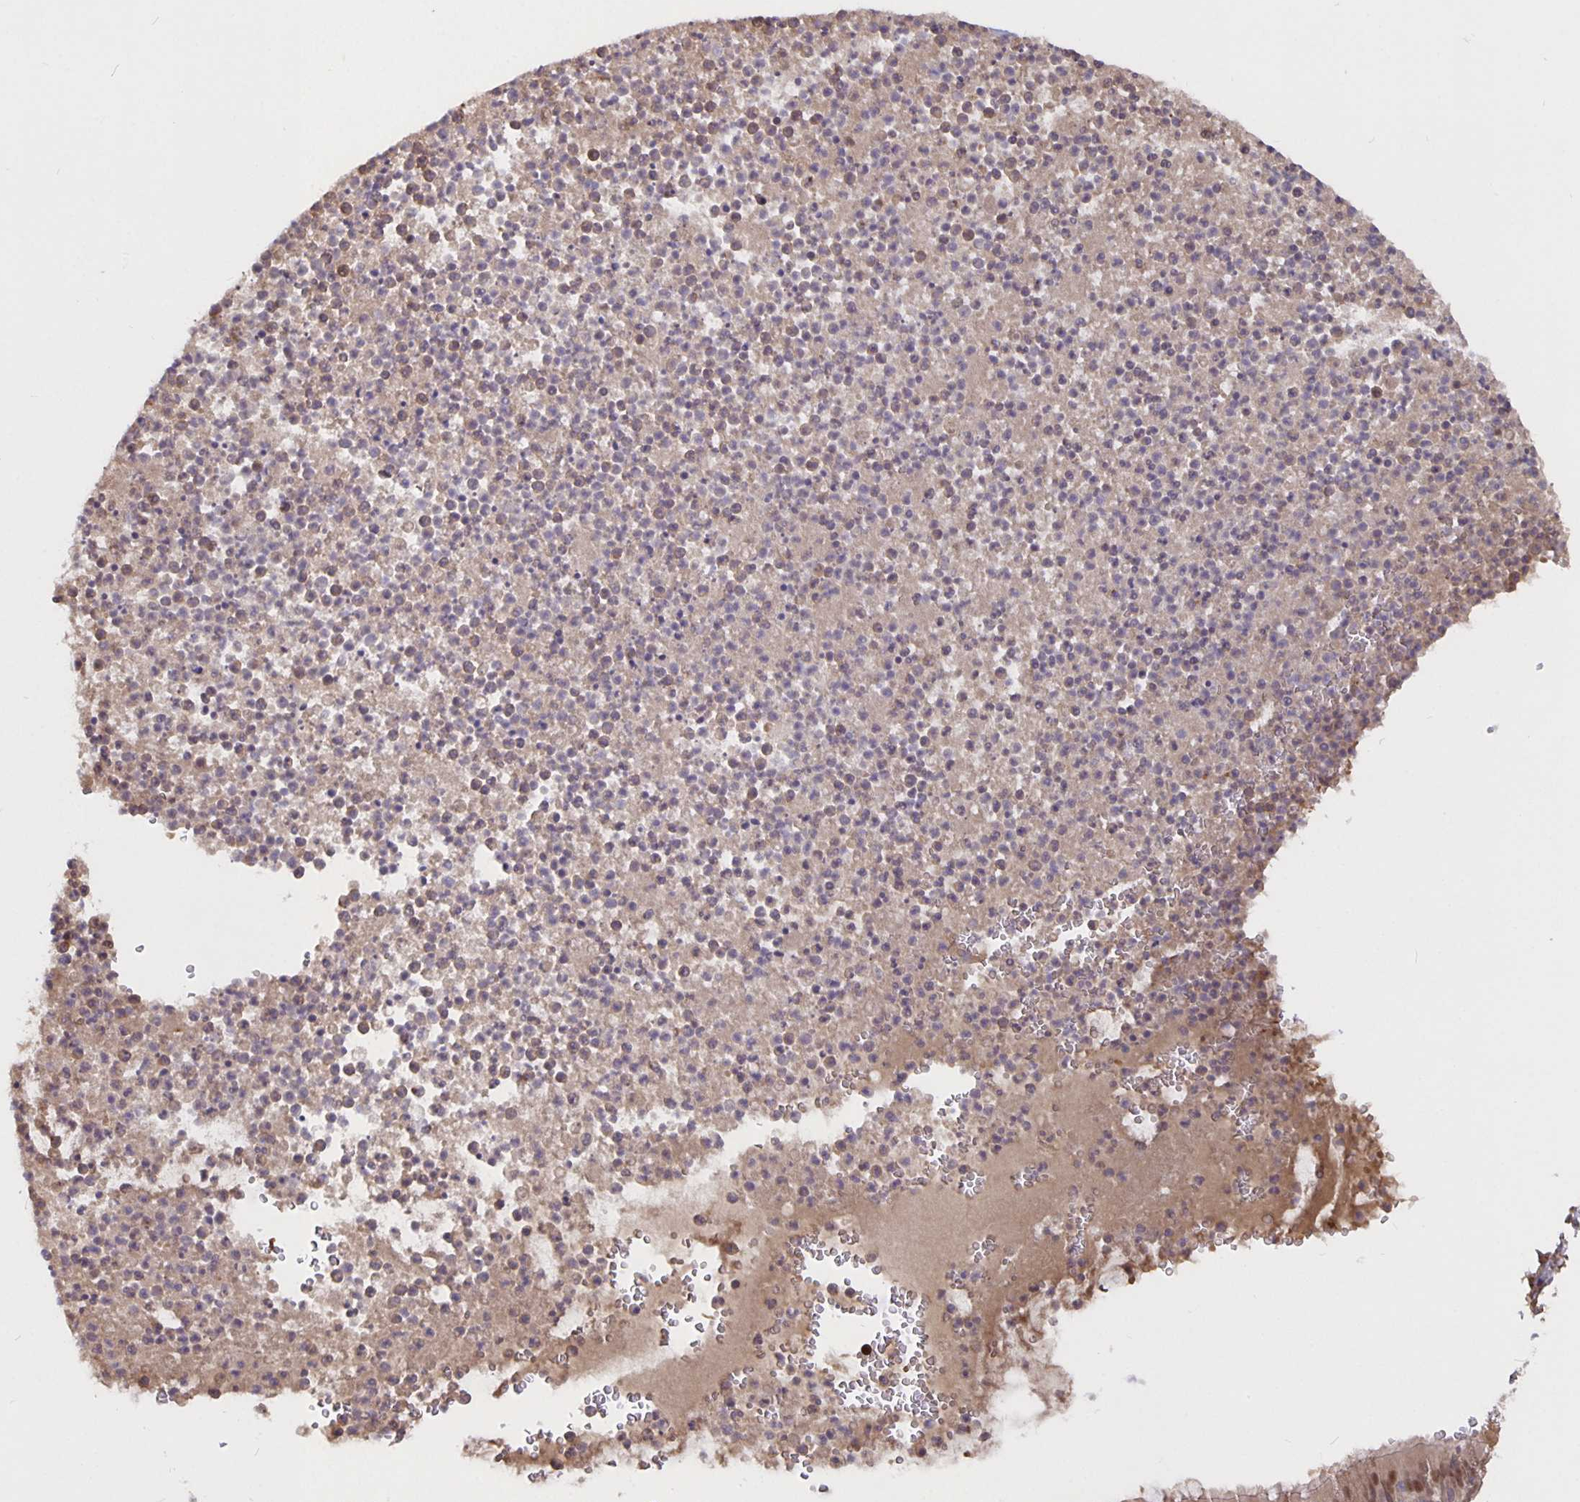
{"staining": {"intensity": "weak", "quantity": ">75%", "location": "cytoplasmic/membranous,nuclear"}, "tissue": "bronchus", "cell_type": "Respiratory epithelial cells", "image_type": "normal", "snomed": [{"axis": "morphology", "description": "Normal tissue, NOS"}, {"axis": "topography", "description": "Cartilage tissue"}, {"axis": "topography", "description": "Bronchus"}], "caption": "Protein analysis of unremarkable bronchus exhibits weak cytoplasmic/membranous,nuclear positivity in approximately >75% of respiratory epithelial cells. (DAB IHC with brightfield microscopy, high magnification).", "gene": "NOG", "patient": {"sex": "male", "age": 56}}